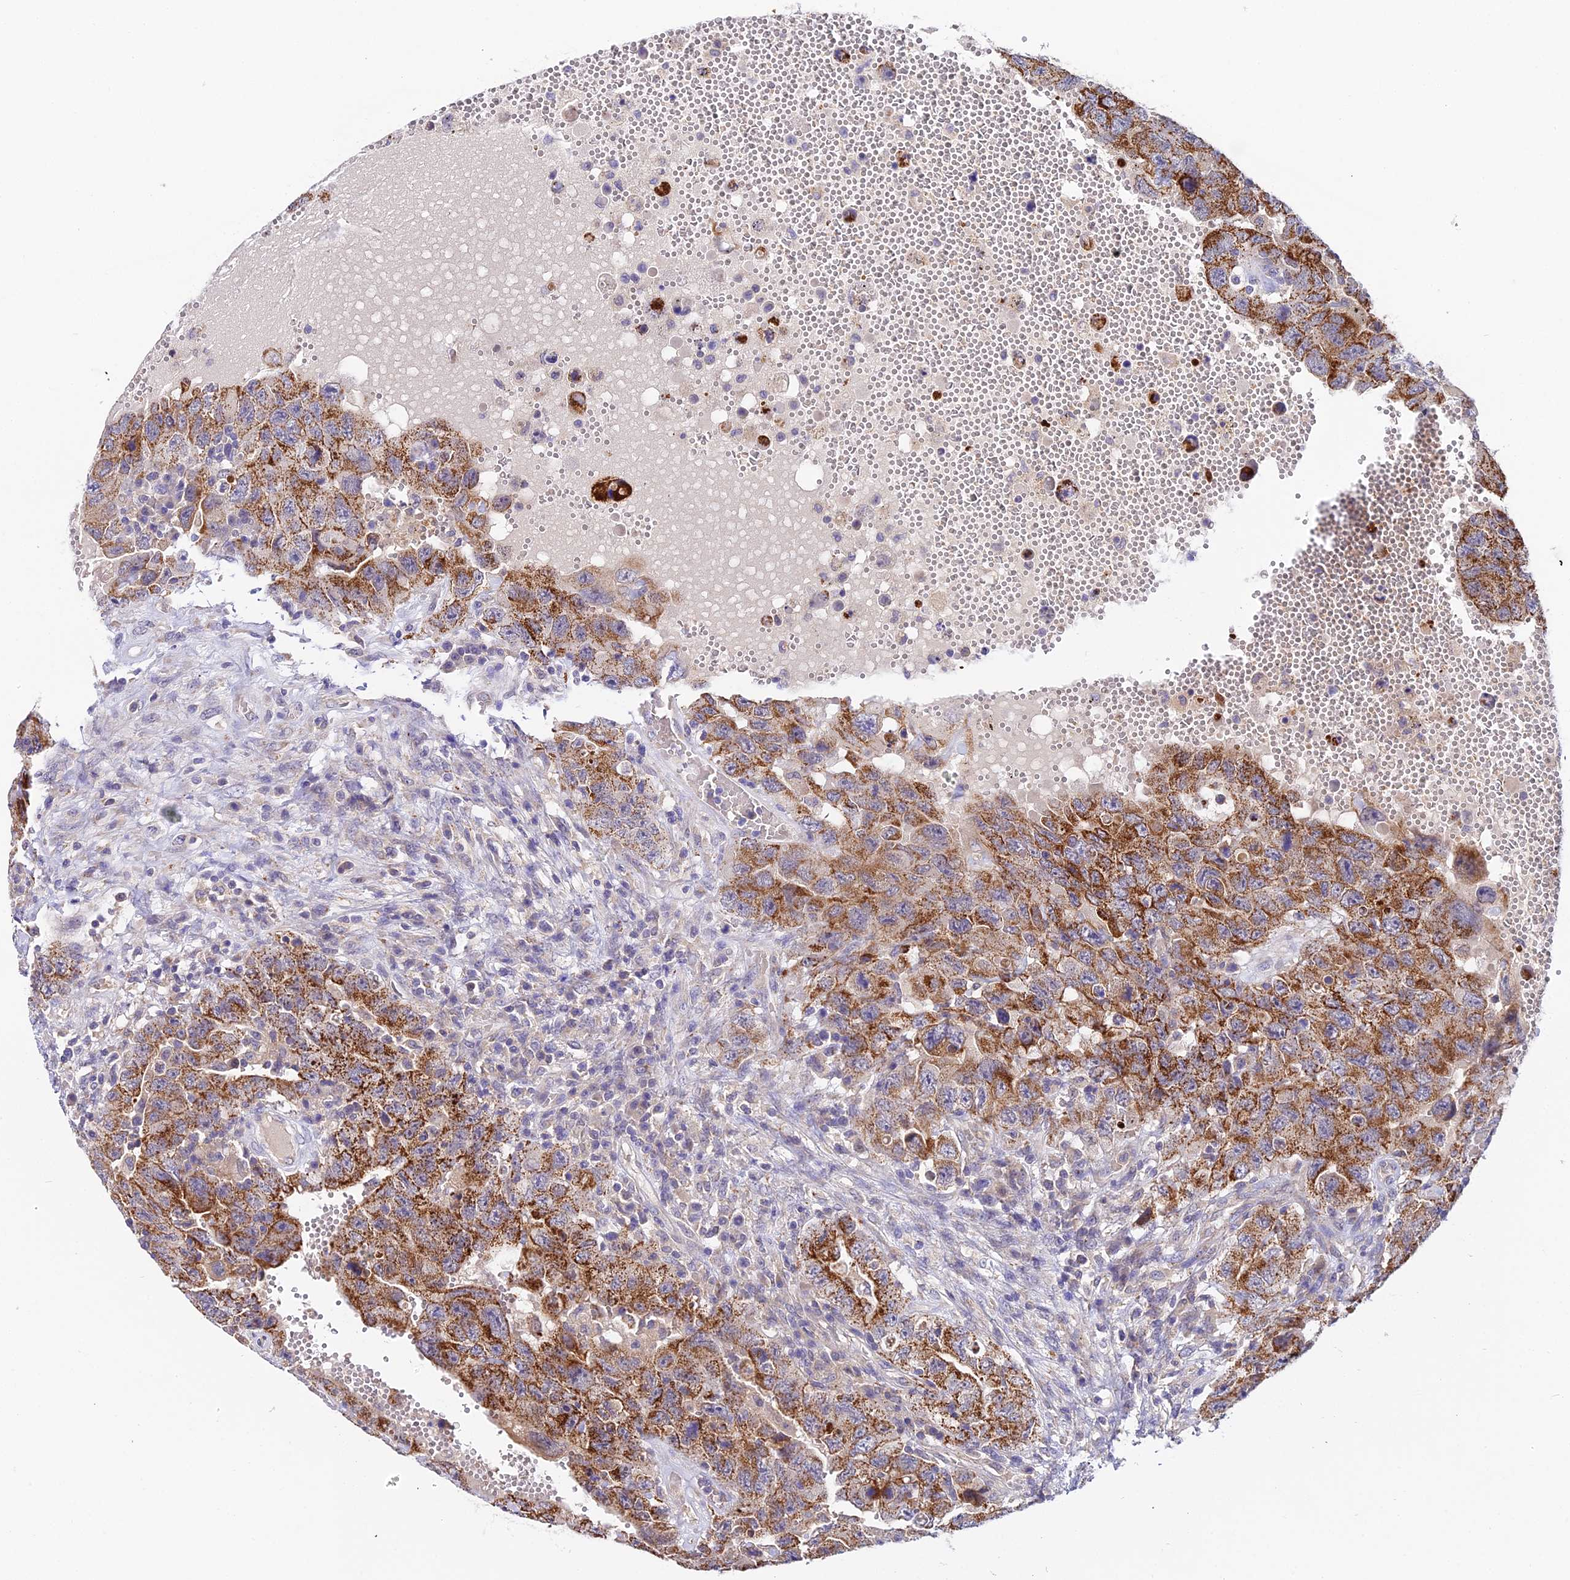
{"staining": {"intensity": "moderate", "quantity": ">75%", "location": "cytoplasmic/membranous"}, "tissue": "testis cancer", "cell_type": "Tumor cells", "image_type": "cancer", "snomed": [{"axis": "morphology", "description": "Carcinoma, Embryonal, NOS"}, {"axis": "topography", "description": "Testis"}], "caption": "Testis embryonal carcinoma stained for a protein shows moderate cytoplasmic/membranous positivity in tumor cells.", "gene": "ZBED8", "patient": {"sex": "male", "age": 26}}